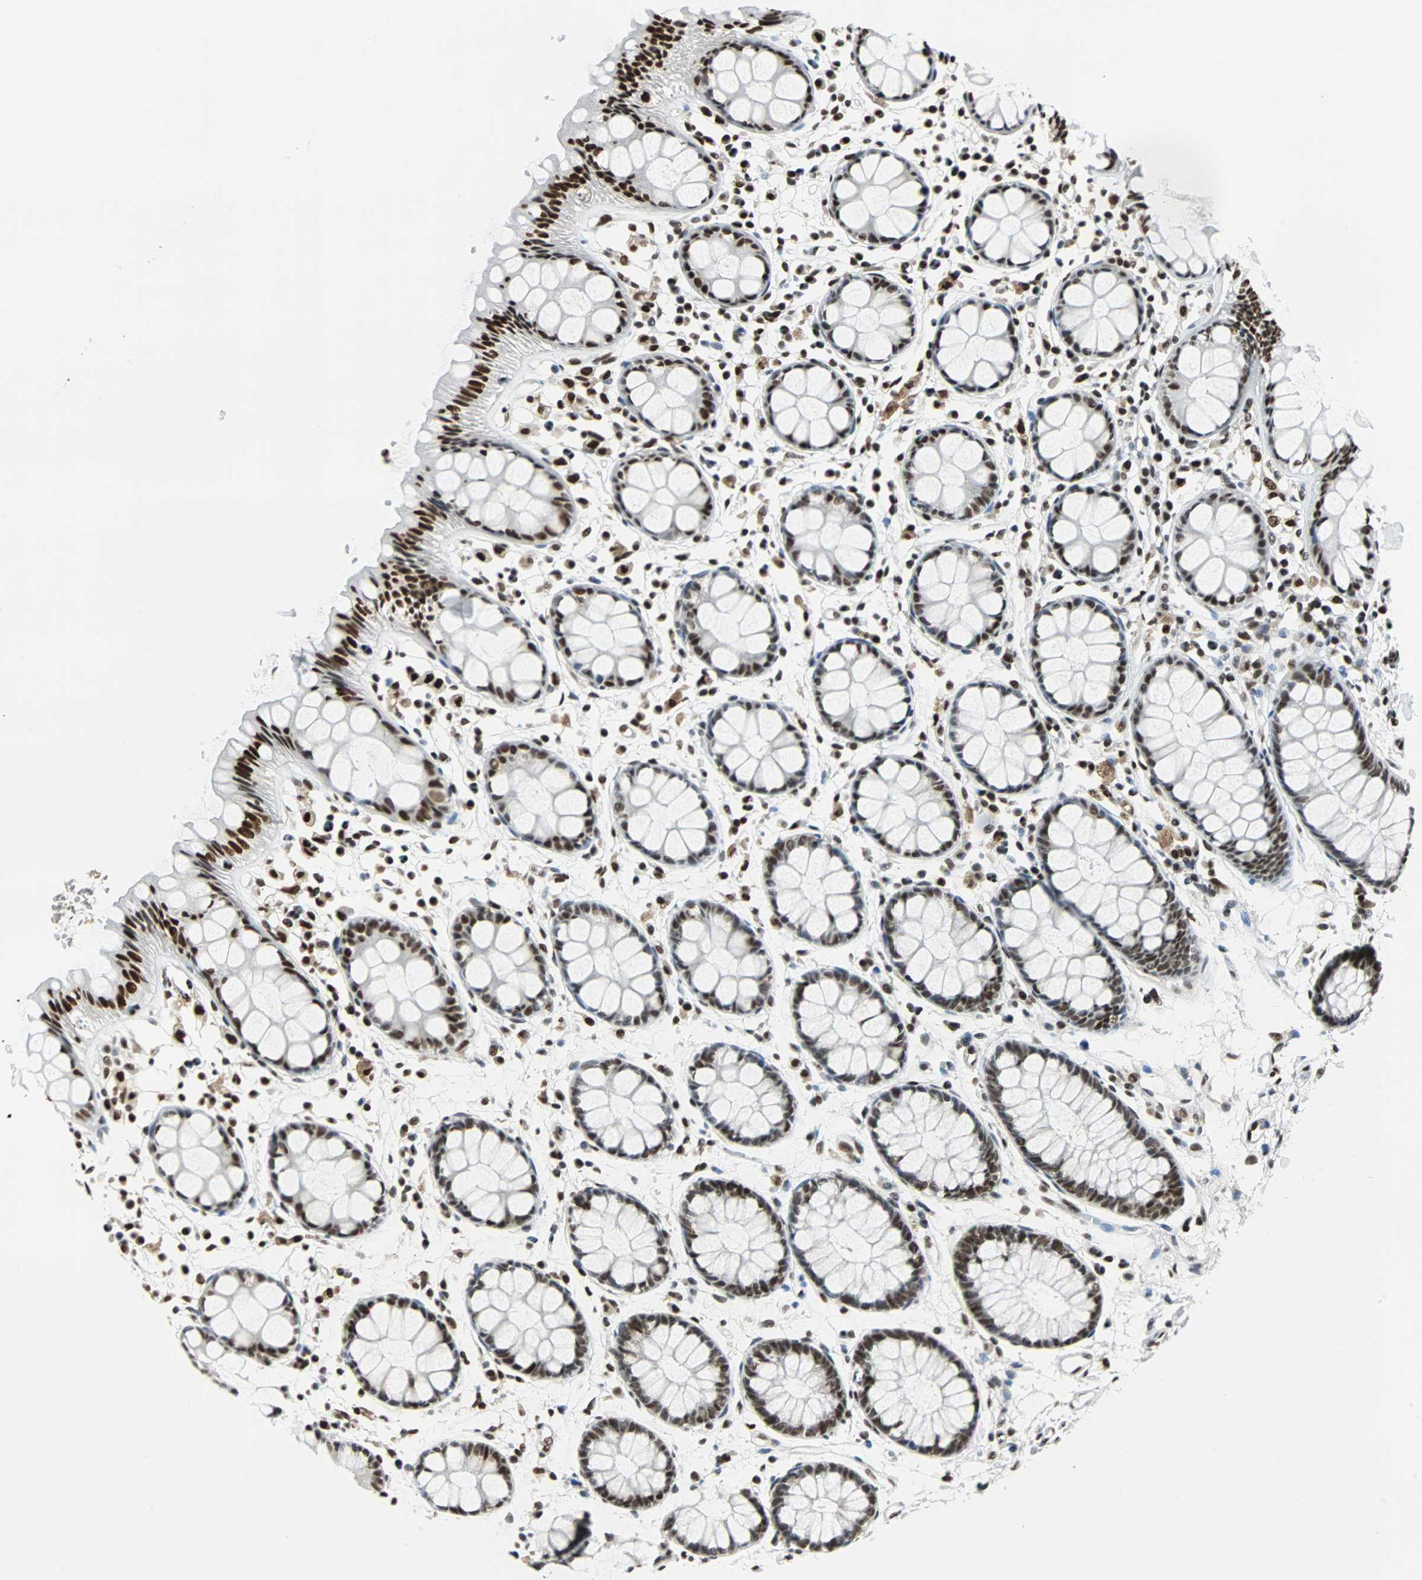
{"staining": {"intensity": "strong", "quantity": ">75%", "location": "nuclear"}, "tissue": "rectum", "cell_type": "Glandular cells", "image_type": "normal", "snomed": [{"axis": "morphology", "description": "Normal tissue, NOS"}, {"axis": "topography", "description": "Rectum"}], "caption": "Rectum stained with immunohistochemistry (IHC) displays strong nuclear staining in about >75% of glandular cells.", "gene": "XRCC4", "patient": {"sex": "female", "age": 66}}